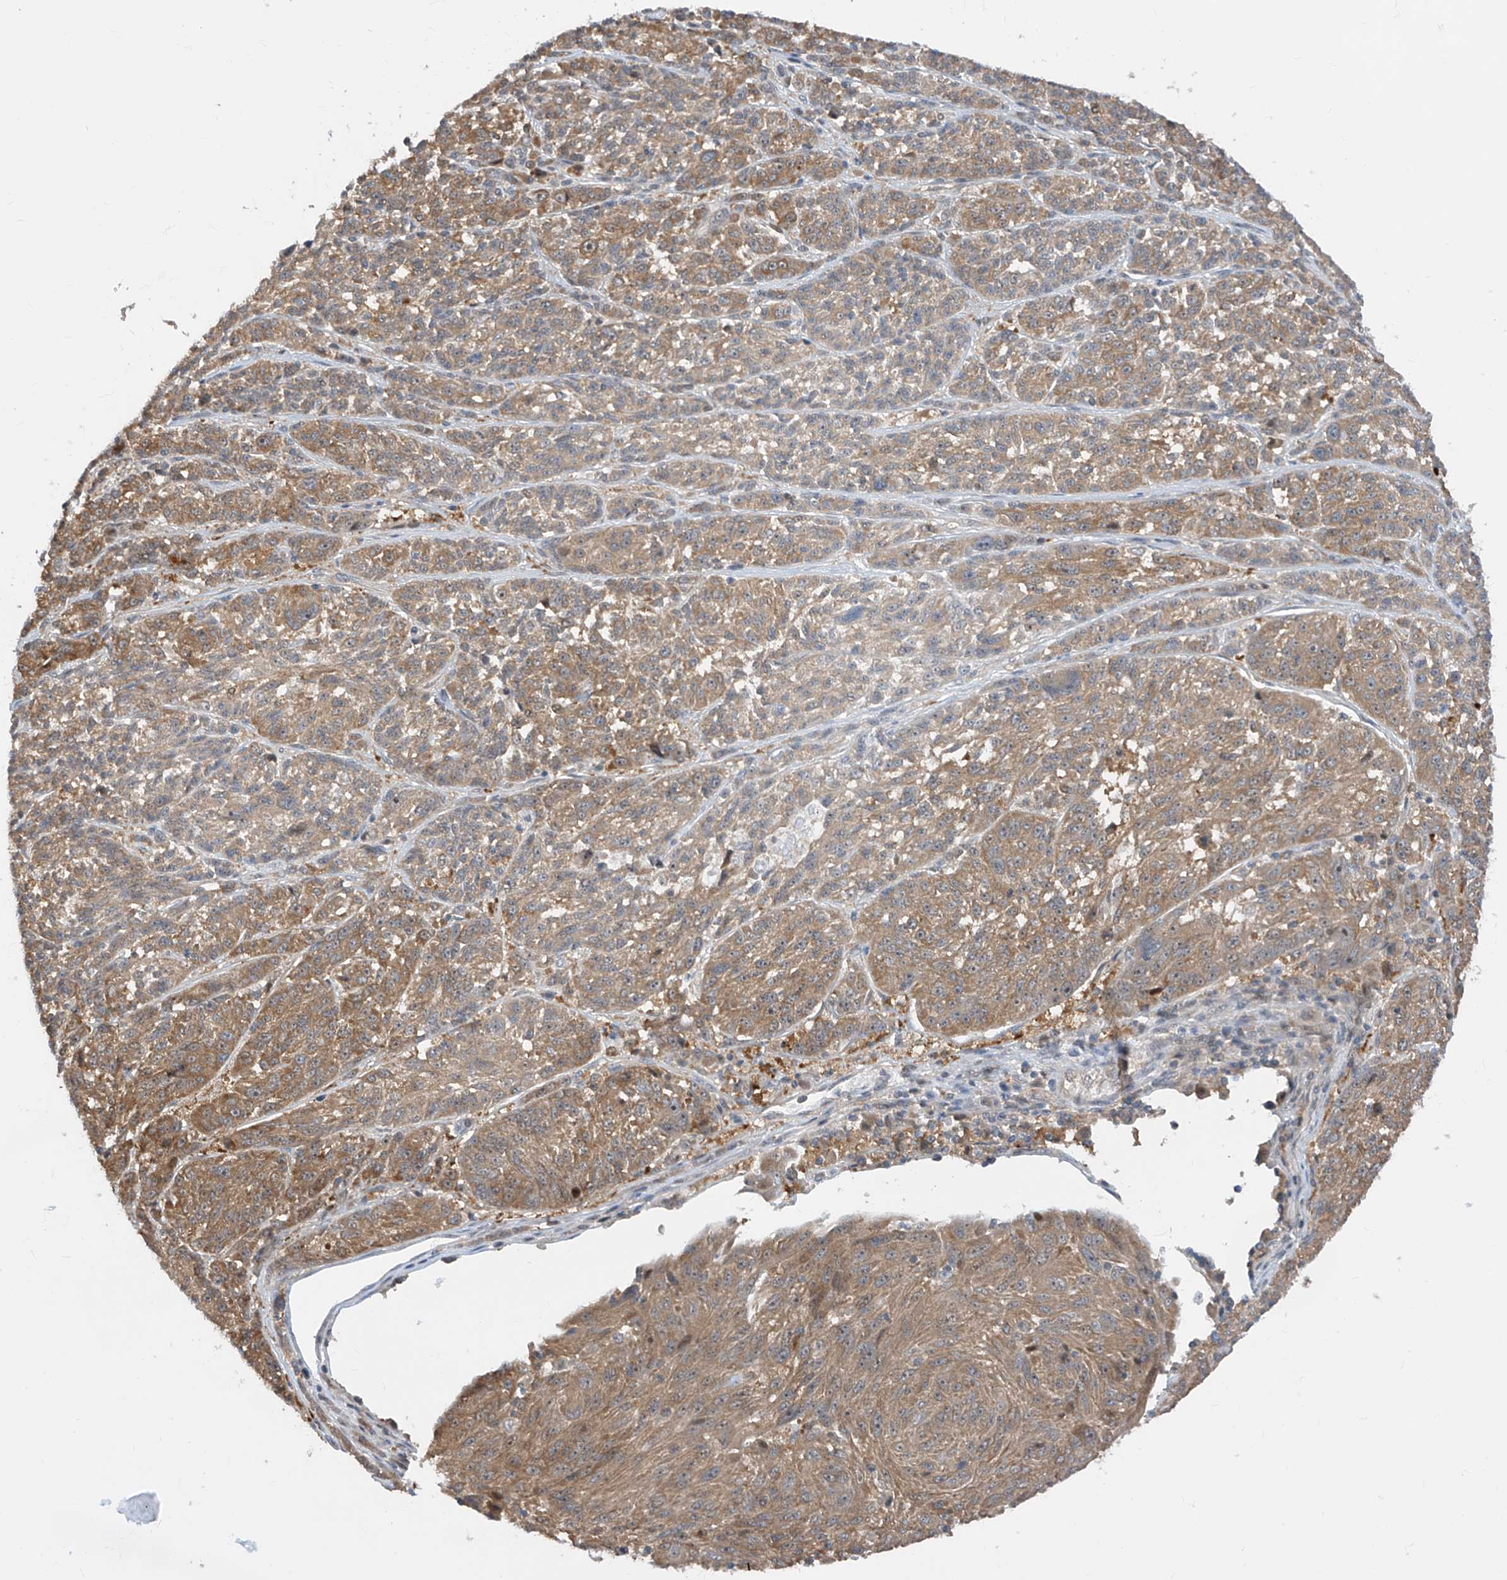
{"staining": {"intensity": "moderate", "quantity": ">75%", "location": "cytoplasmic/membranous"}, "tissue": "melanoma", "cell_type": "Tumor cells", "image_type": "cancer", "snomed": [{"axis": "morphology", "description": "Malignant melanoma, NOS"}, {"axis": "topography", "description": "Skin"}], "caption": "Moderate cytoplasmic/membranous staining is identified in approximately >75% of tumor cells in melanoma. The staining was performed using DAB (3,3'-diaminobenzidine) to visualize the protein expression in brown, while the nuclei were stained in blue with hematoxylin (Magnification: 20x).", "gene": "TTC38", "patient": {"sex": "male", "age": 53}}